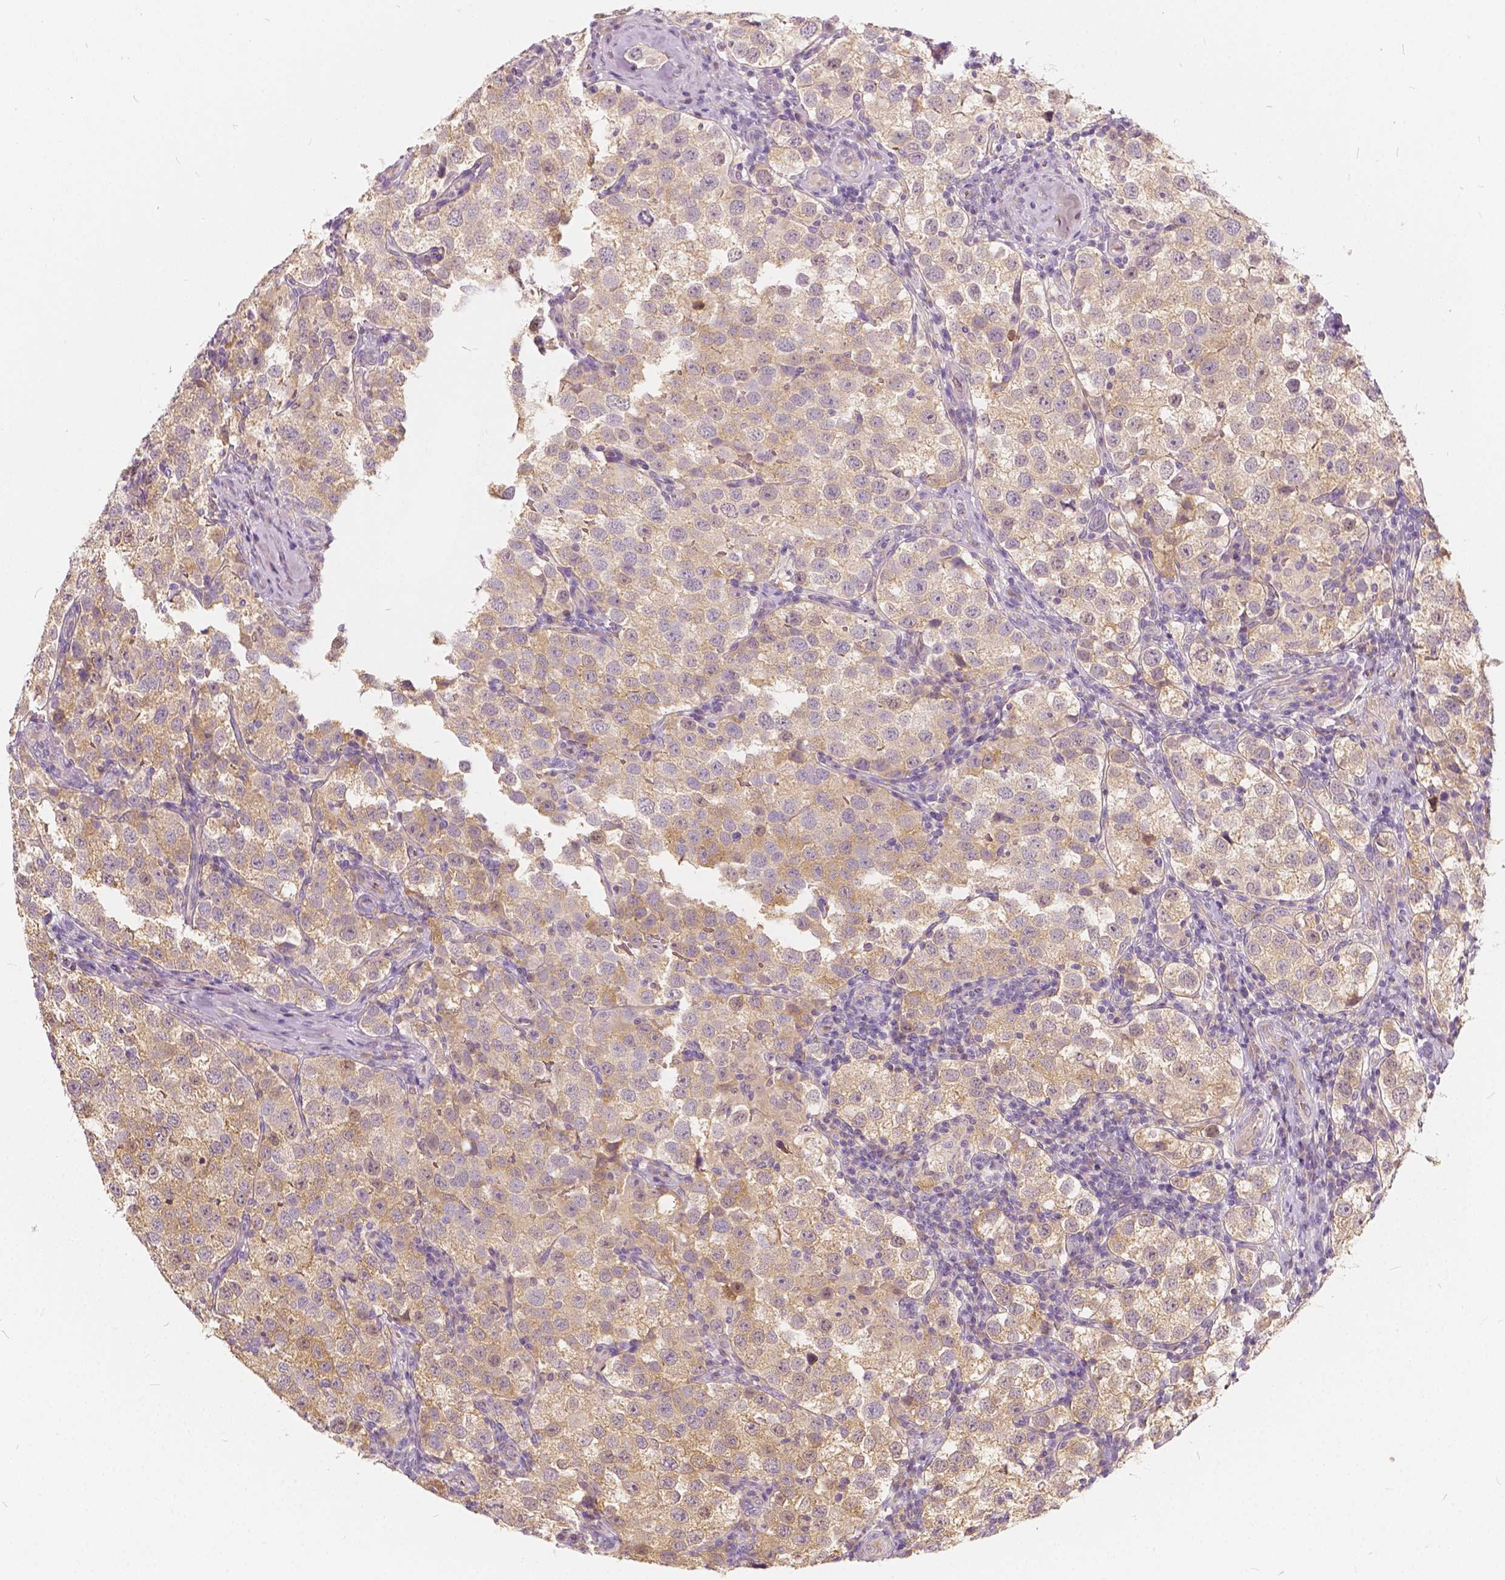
{"staining": {"intensity": "weak", "quantity": ">75%", "location": "cytoplasmic/membranous"}, "tissue": "testis cancer", "cell_type": "Tumor cells", "image_type": "cancer", "snomed": [{"axis": "morphology", "description": "Seminoma, NOS"}, {"axis": "topography", "description": "Testis"}], "caption": "Protein staining exhibits weak cytoplasmic/membranous expression in about >75% of tumor cells in testis cancer.", "gene": "KIAA0513", "patient": {"sex": "male", "age": 37}}